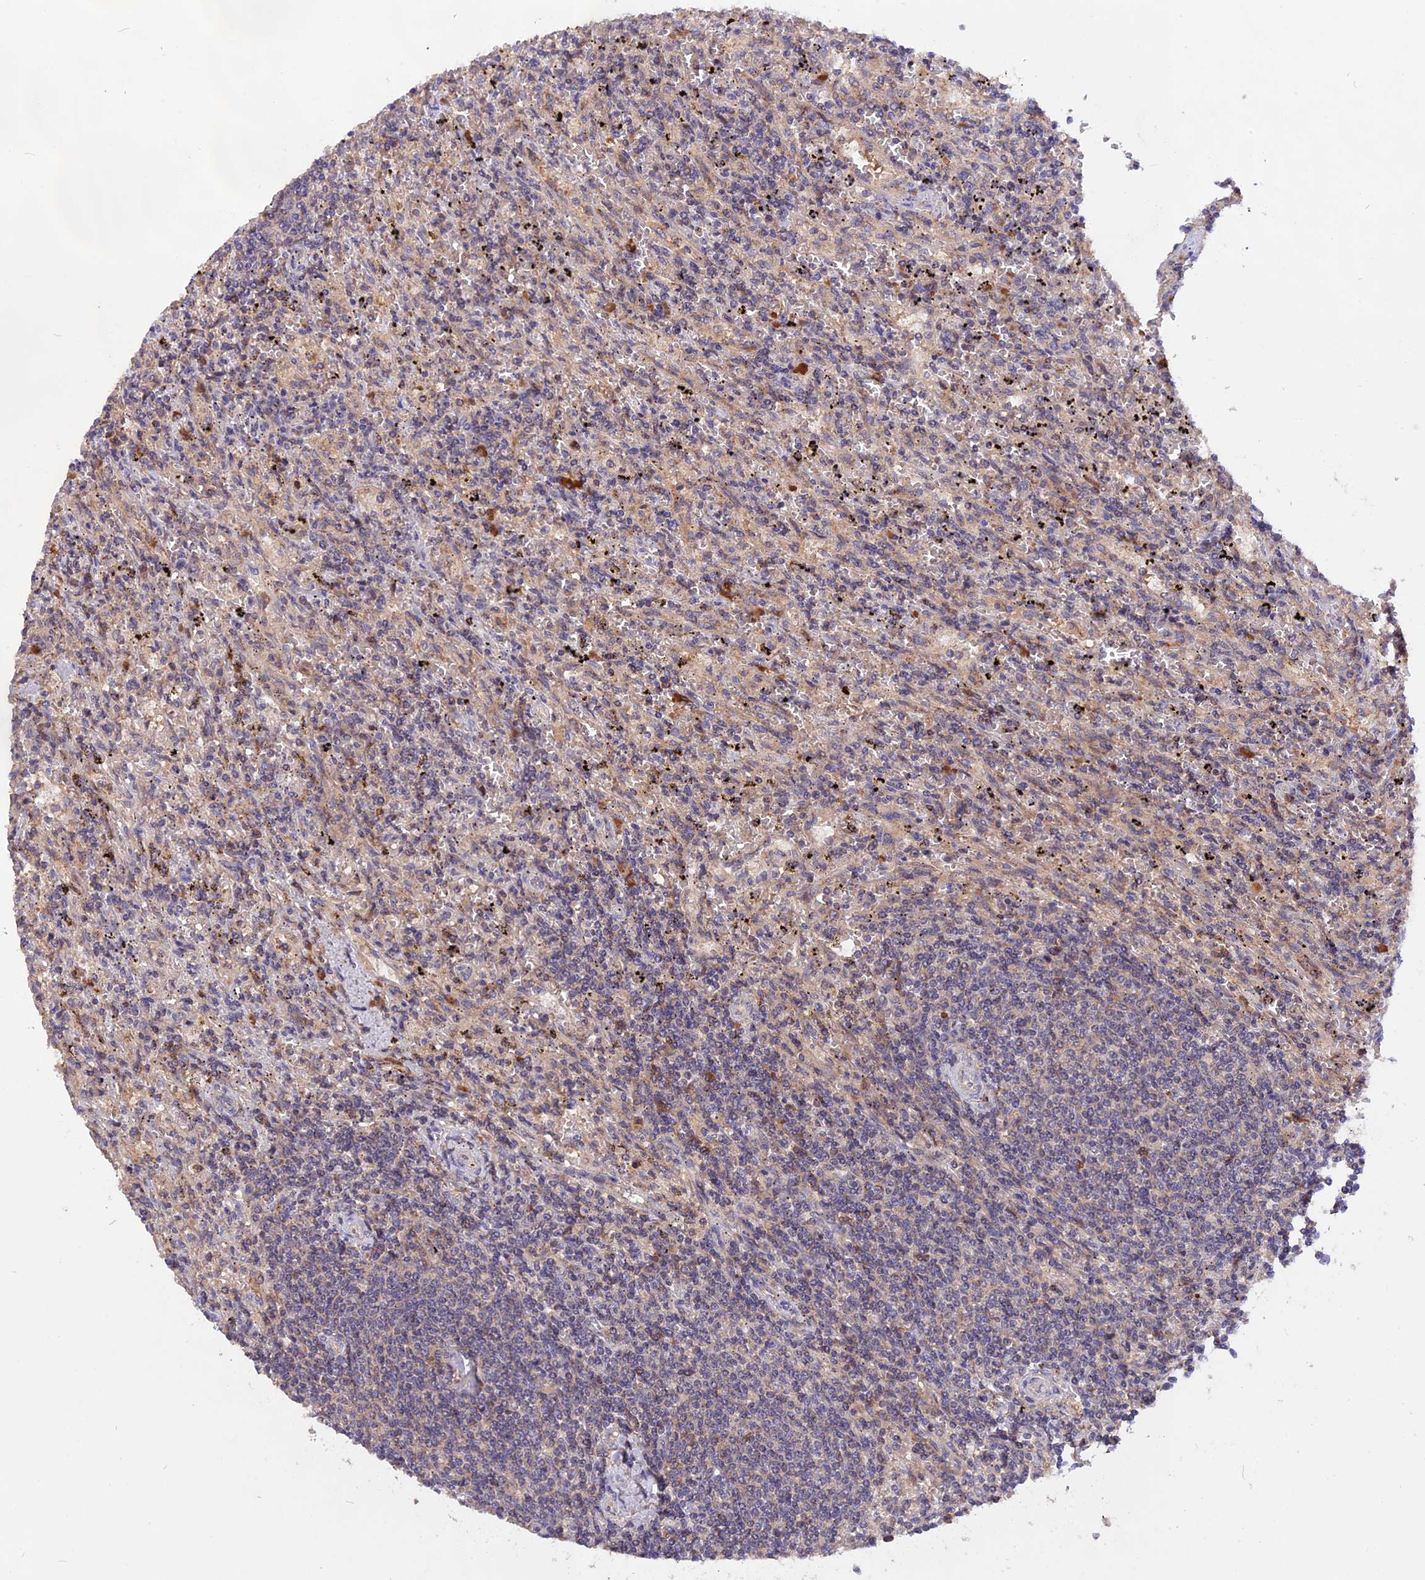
{"staining": {"intensity": "negative", "quantity": "none", "location": "none"}, "tissue": "lymphoma", "cell_type": "Tumor cells", "image_type": "cancer", "snomed": [{"axis": "morphology", "description": "Malignant lymphoma, non-Hodgkin's type, Low grade"}, {"axis": "topography", "description": "Spleen"}], "caption": "Low-grade malignant lymphoma, non-Hodgkin's type was stained to show a protein in brown. There is no significant staining in tumor cells. (Stains: DAB (3,3'-diaminobenzidine) immunohistochemistry (IHC) with hematoxylin counter stain, Microscopy: brightfield microscopy at high magnification).", "gene": "MARK4", "patient": {"sex": "male", "age": 76}}